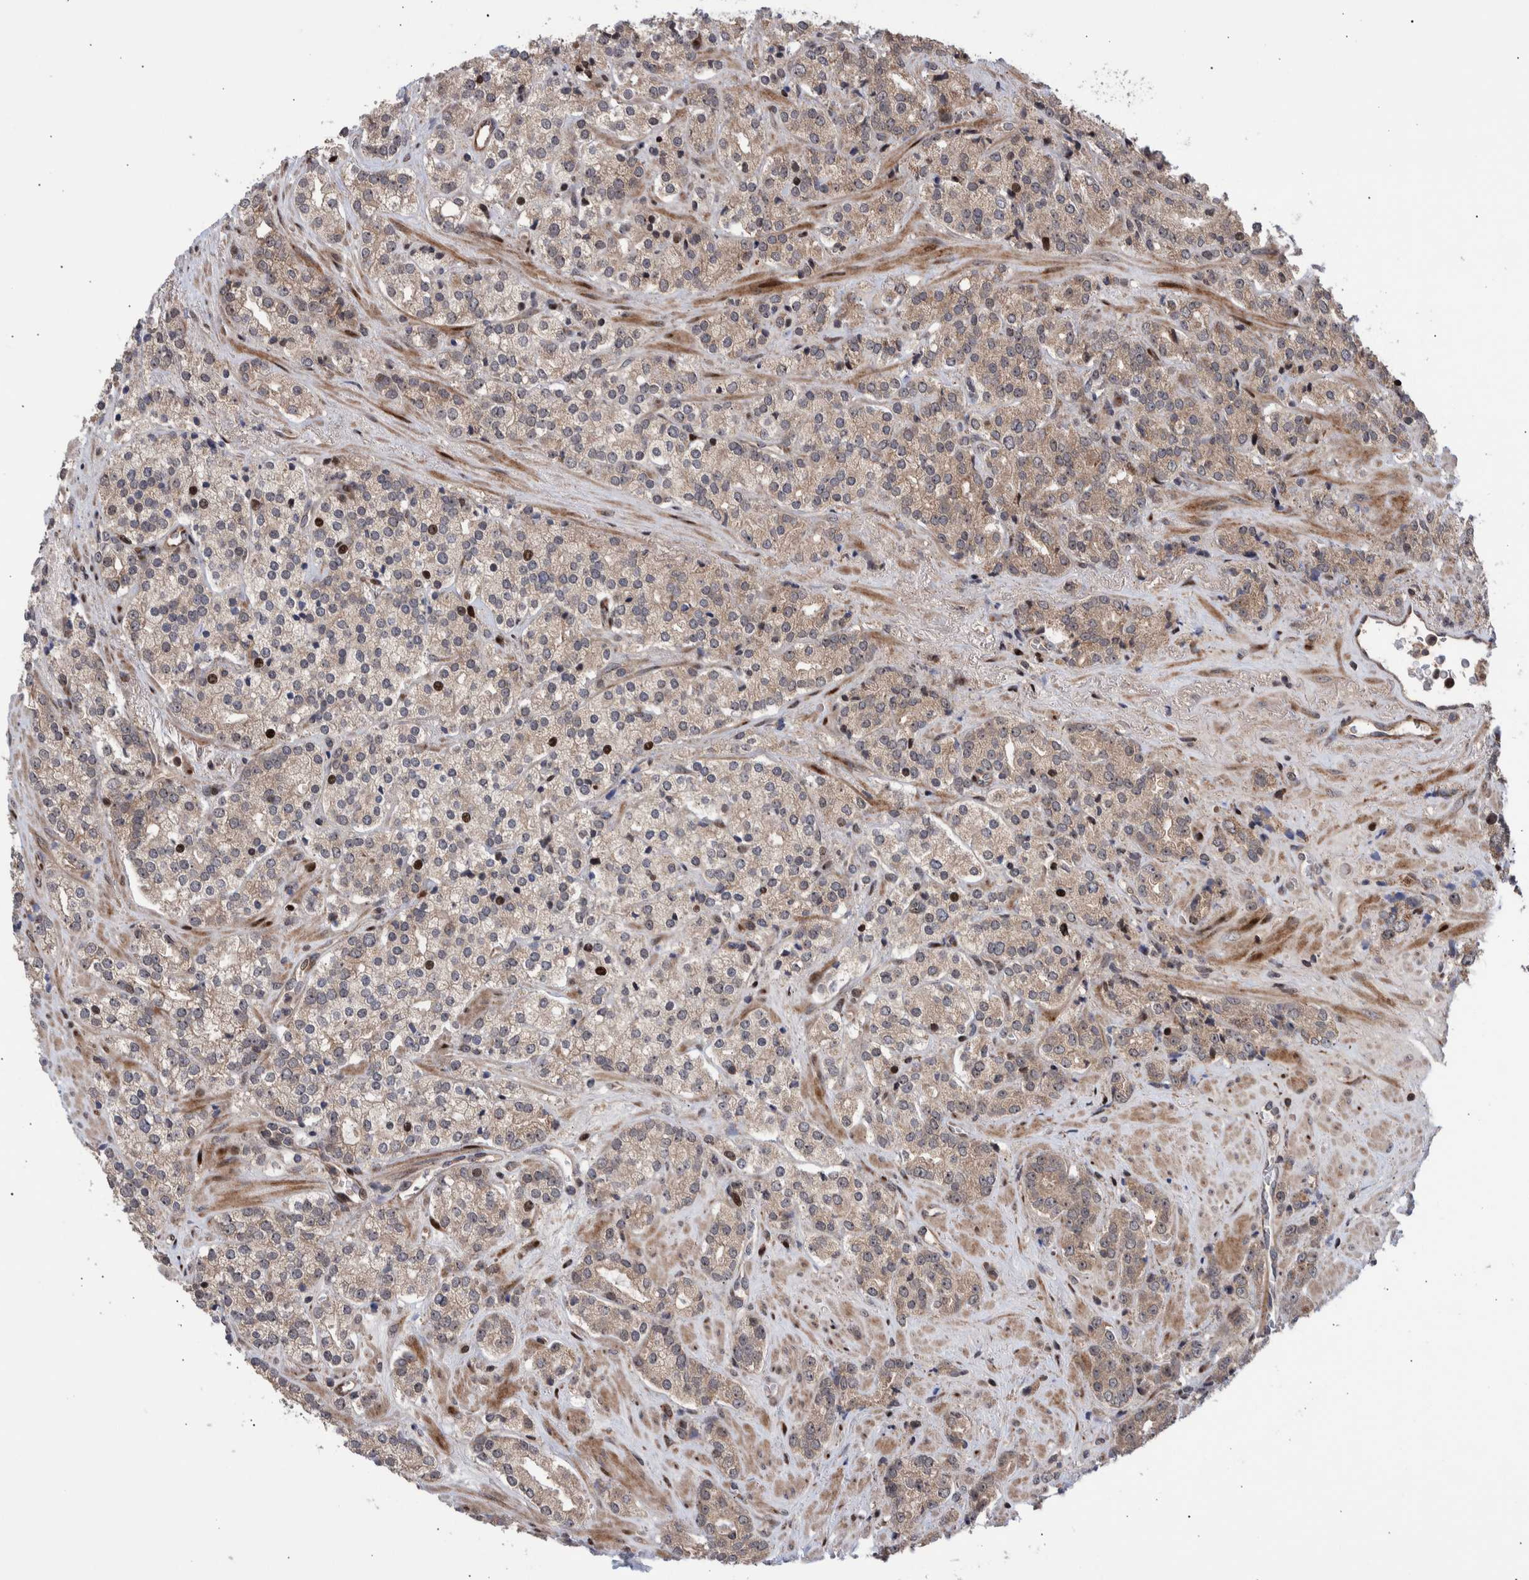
{"staining": {"intensity": "weak", "quantity": "25%-75%", "location": "cytoplasmic/membranous,nuclear"}, "tissue": "prostate cancer", "cell_type": "Tumor cells", "image_type": "cancer", "snomed": [{"axis": "morphology", "description": "Adenocarcinoma, High grade"}, {"axis": "topography", "description": "Prostate"}], "caption": "IHC histopathology image of human prostate cancer stained for a protein (brown), which displays low levels of weak cytoplasmic/membranous and nuclear staining in approximately 25%-75% of tumor cells.", "gene": "SHISA6", "patient": {"sex": "male", "age": 71}}